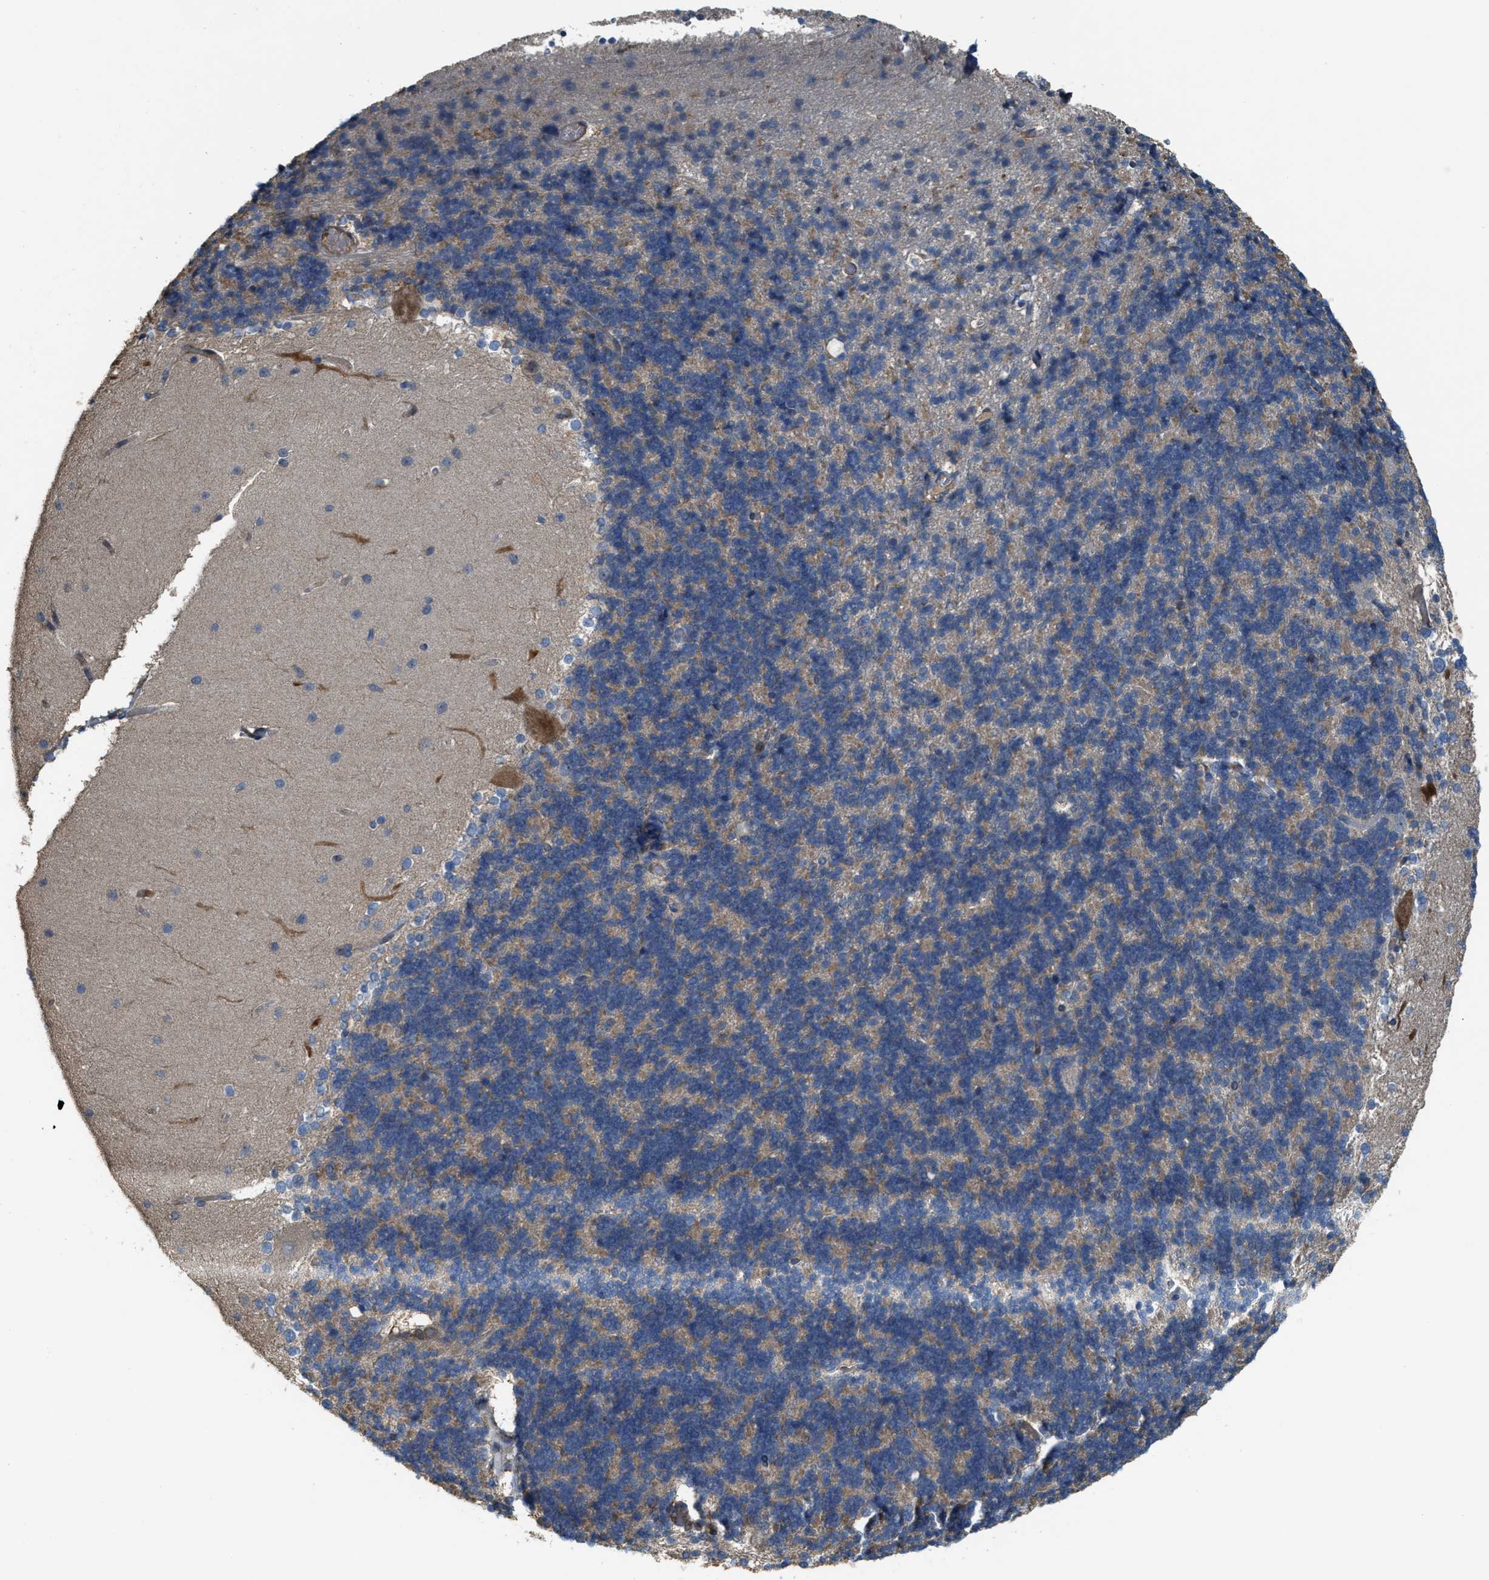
{"staining": {"intensity": "negative", "quantity": "none", "location": "none"}, "tissue": "cerebellum", "cell_type": "Cells in granular layer", "image_type": "normal", "snomed": [{"axis": "morphology", "description": "Normal tissue, NOS"}, {"axis": "topography", "description": "Cerebellum"}], "caption": "The image reveals no significant positivity in cells in granular layer of cerebellum.", "gene": "SERPINB5", "patient": {"sex": "female", "age": 19}}